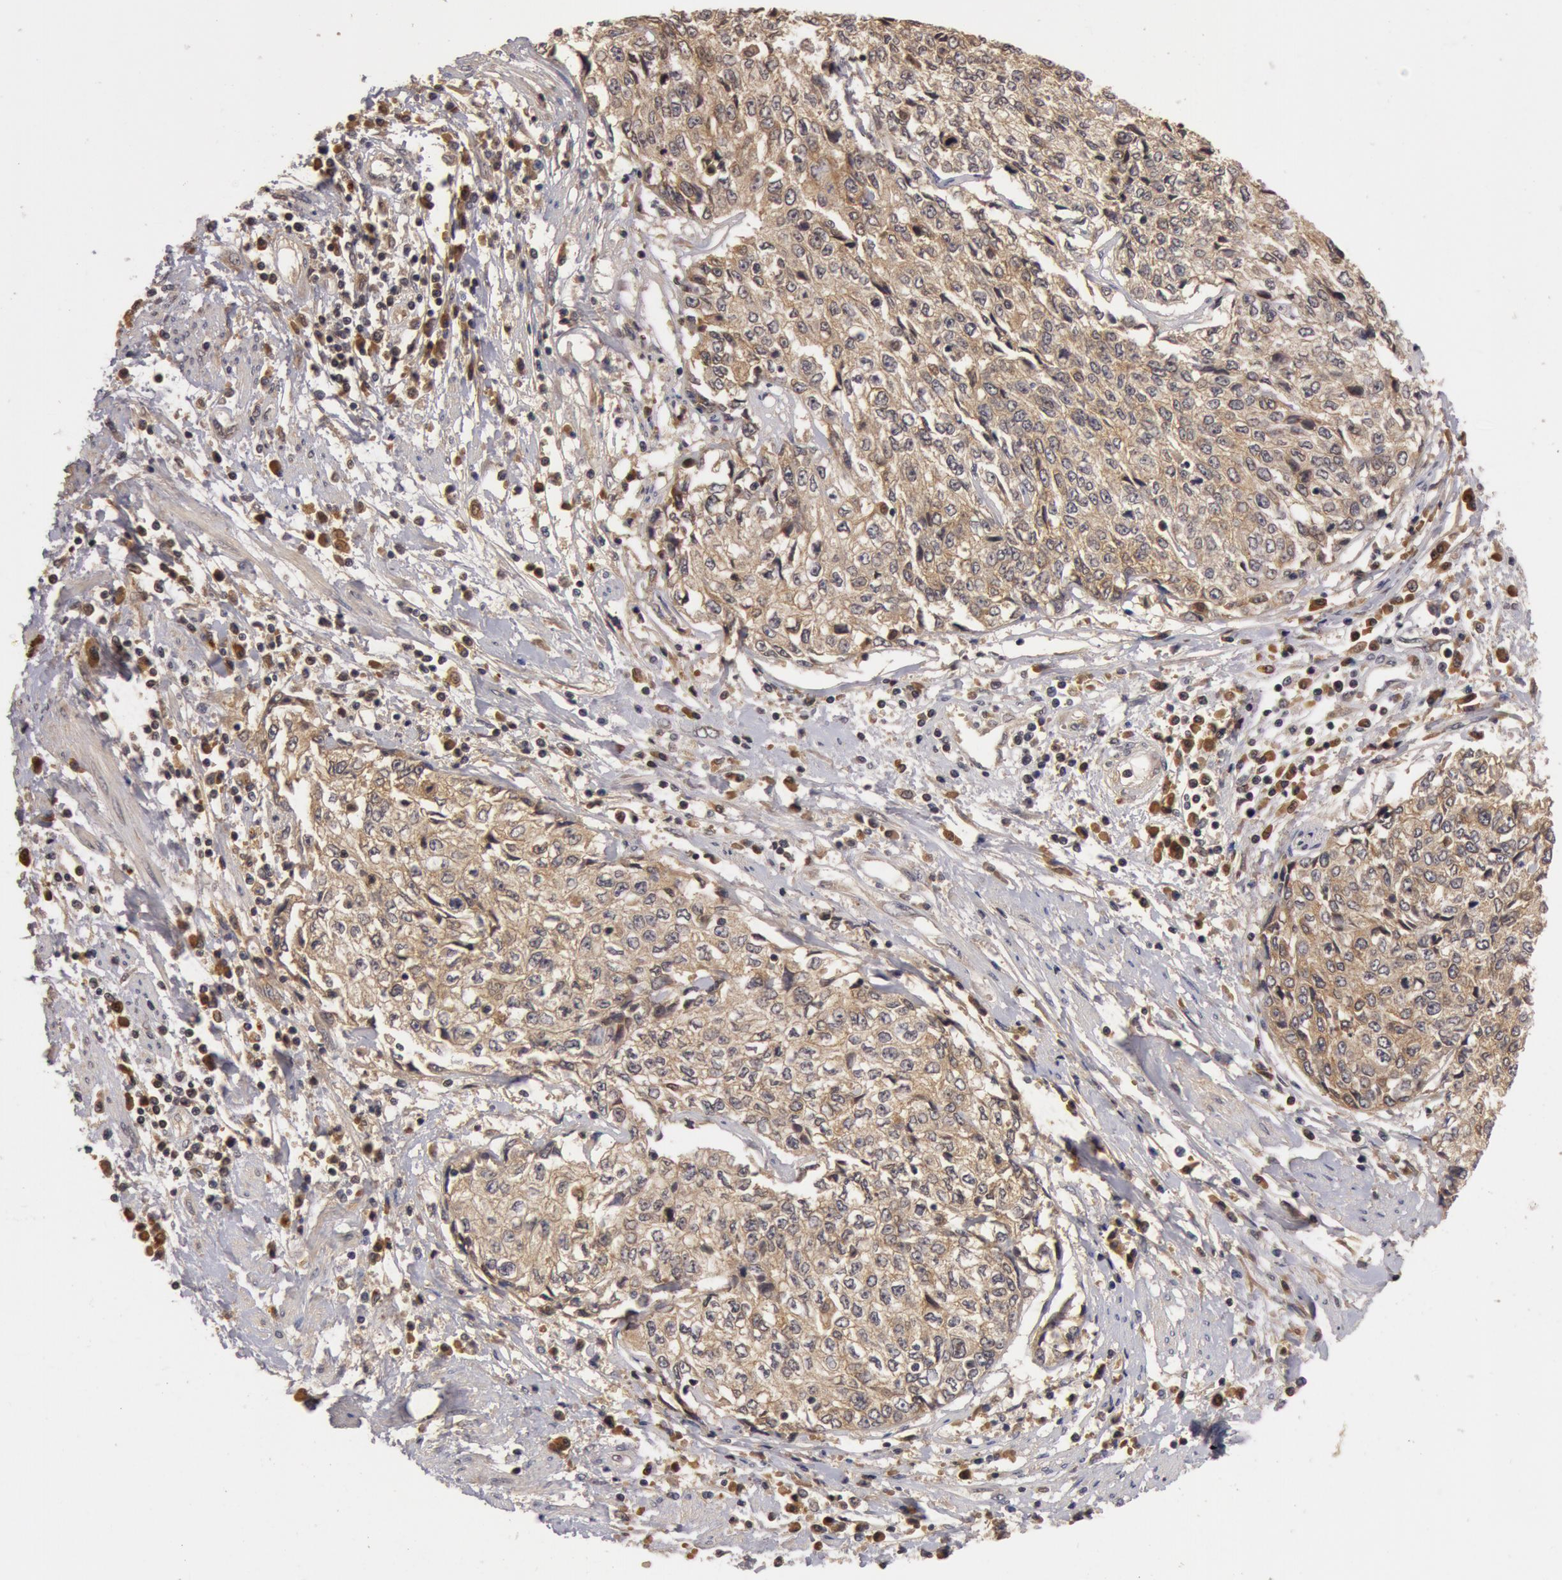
{"staining": {"intensity": "weak", "quantity": ">75%", "location": "cytoplasmic/membranous"}, "tissue": "cervical cancer", "cell_type": "Tumor cells", "image_type": "cancer", "snomed": [{"axis": "morphology", "description": "Squamous cell carcinoma, NOS"}, {"axis": "topography", "description": "Cervix"}], "caption": "High-magnification brightfield microscopy of cervical squamous cell carcinoma stained with DAB (3,3'-diaminobenzidine) (brown) and counterstained with hematoxylin (blue). tumor cells exhibit weak cytoplasmic/membranous staining is appreciated in approximately>75% of cells.", "gene": "BCHE", "patient": {"sex": "female", "age": 57}}